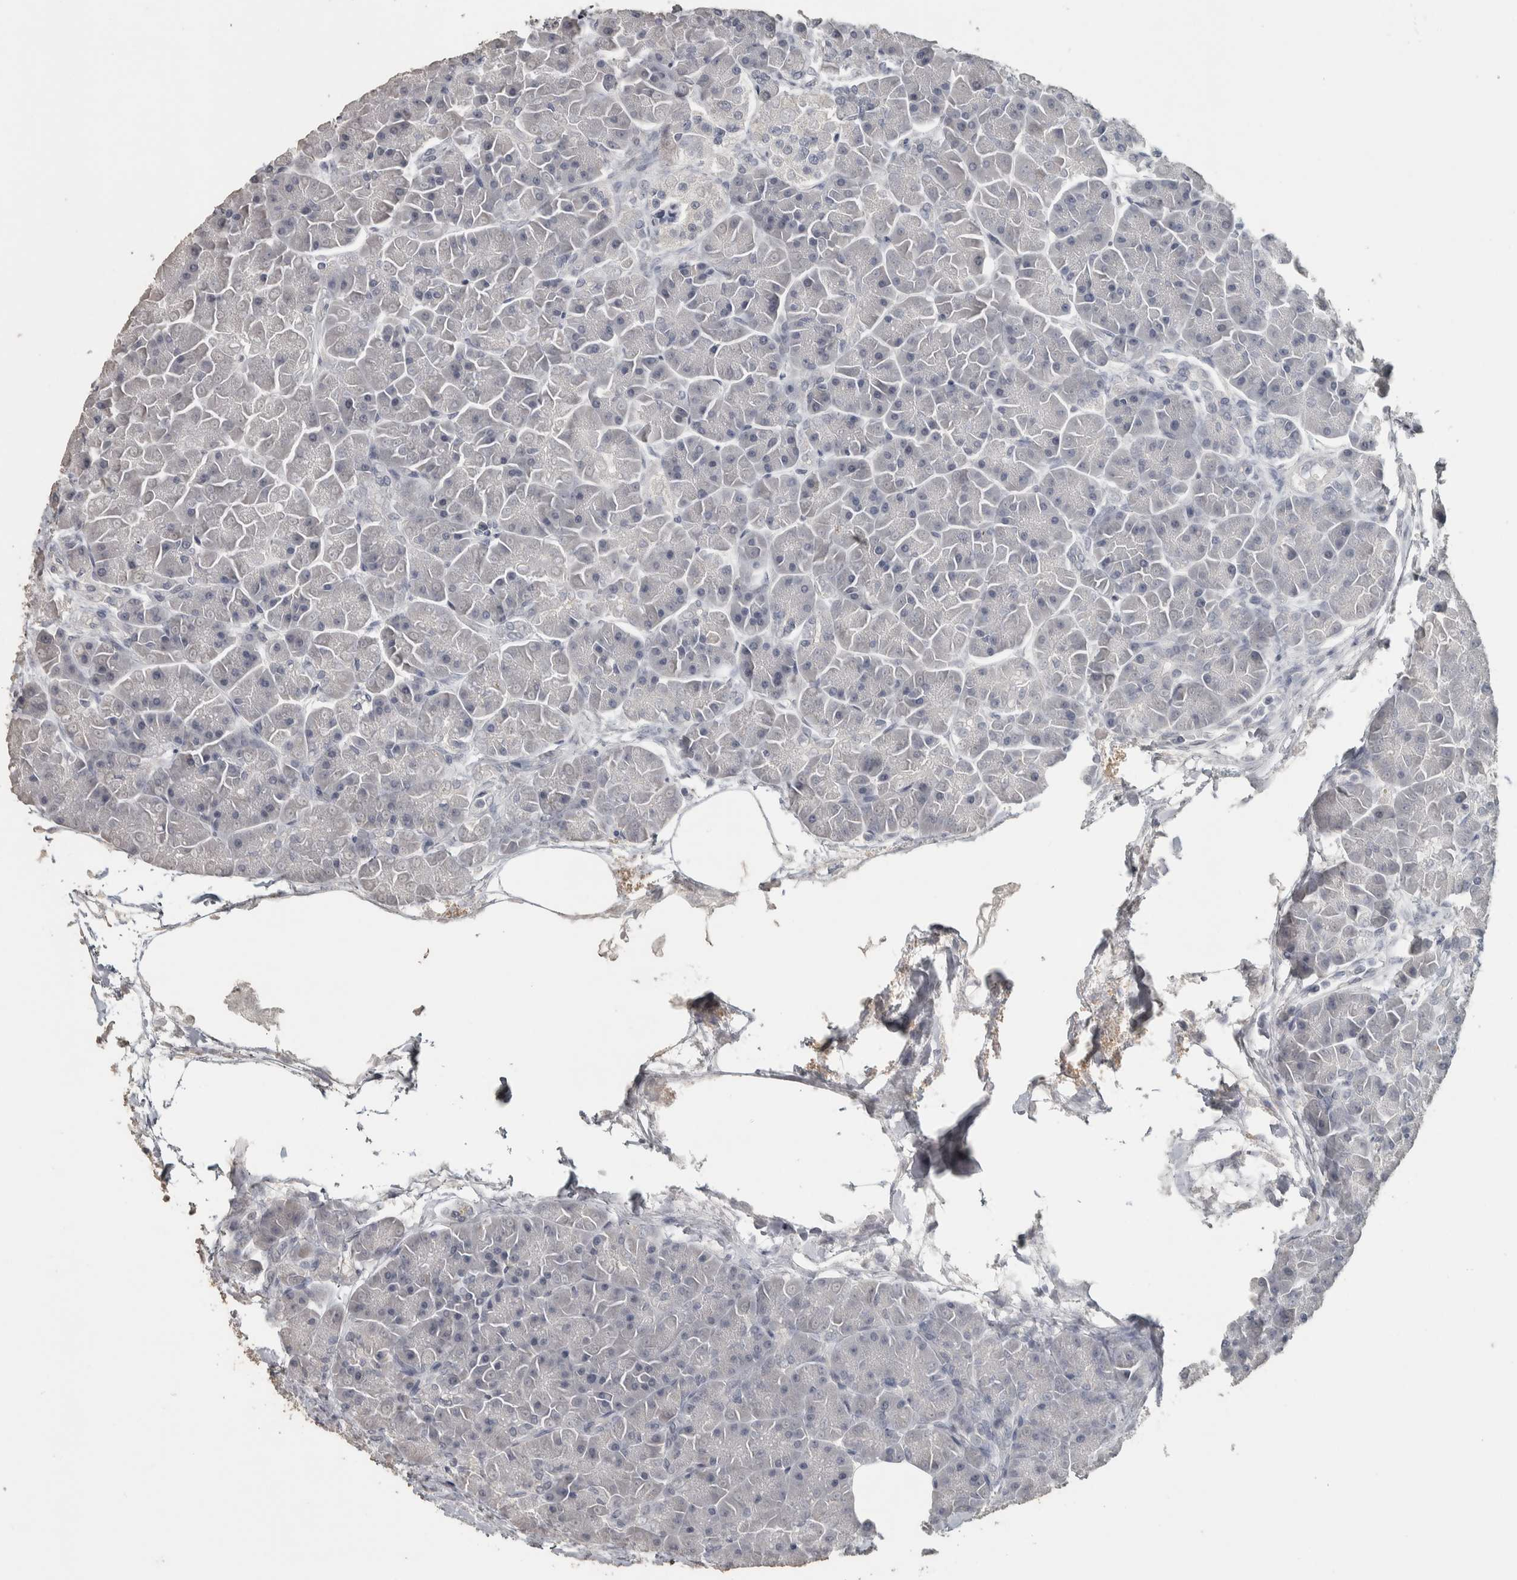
{"staining": {"intensity": "negative", "quantity": "none", "location": "none"}, "tissue": "pancreas", "cell_type": "Exocrine glandular cells", "image_type": "normal", "snomed": [{"axis": "morphology", "description": "Normal tissue, NOS"}, {"axis": "topography", "description": "Pancreas"}], "caption": "The photomicrograph demonstrates no staining of exocrine glandular cells in unremarkable pancreas.", "gene": "NECAB1", "patient": {"sex": "female", "age": 70}}